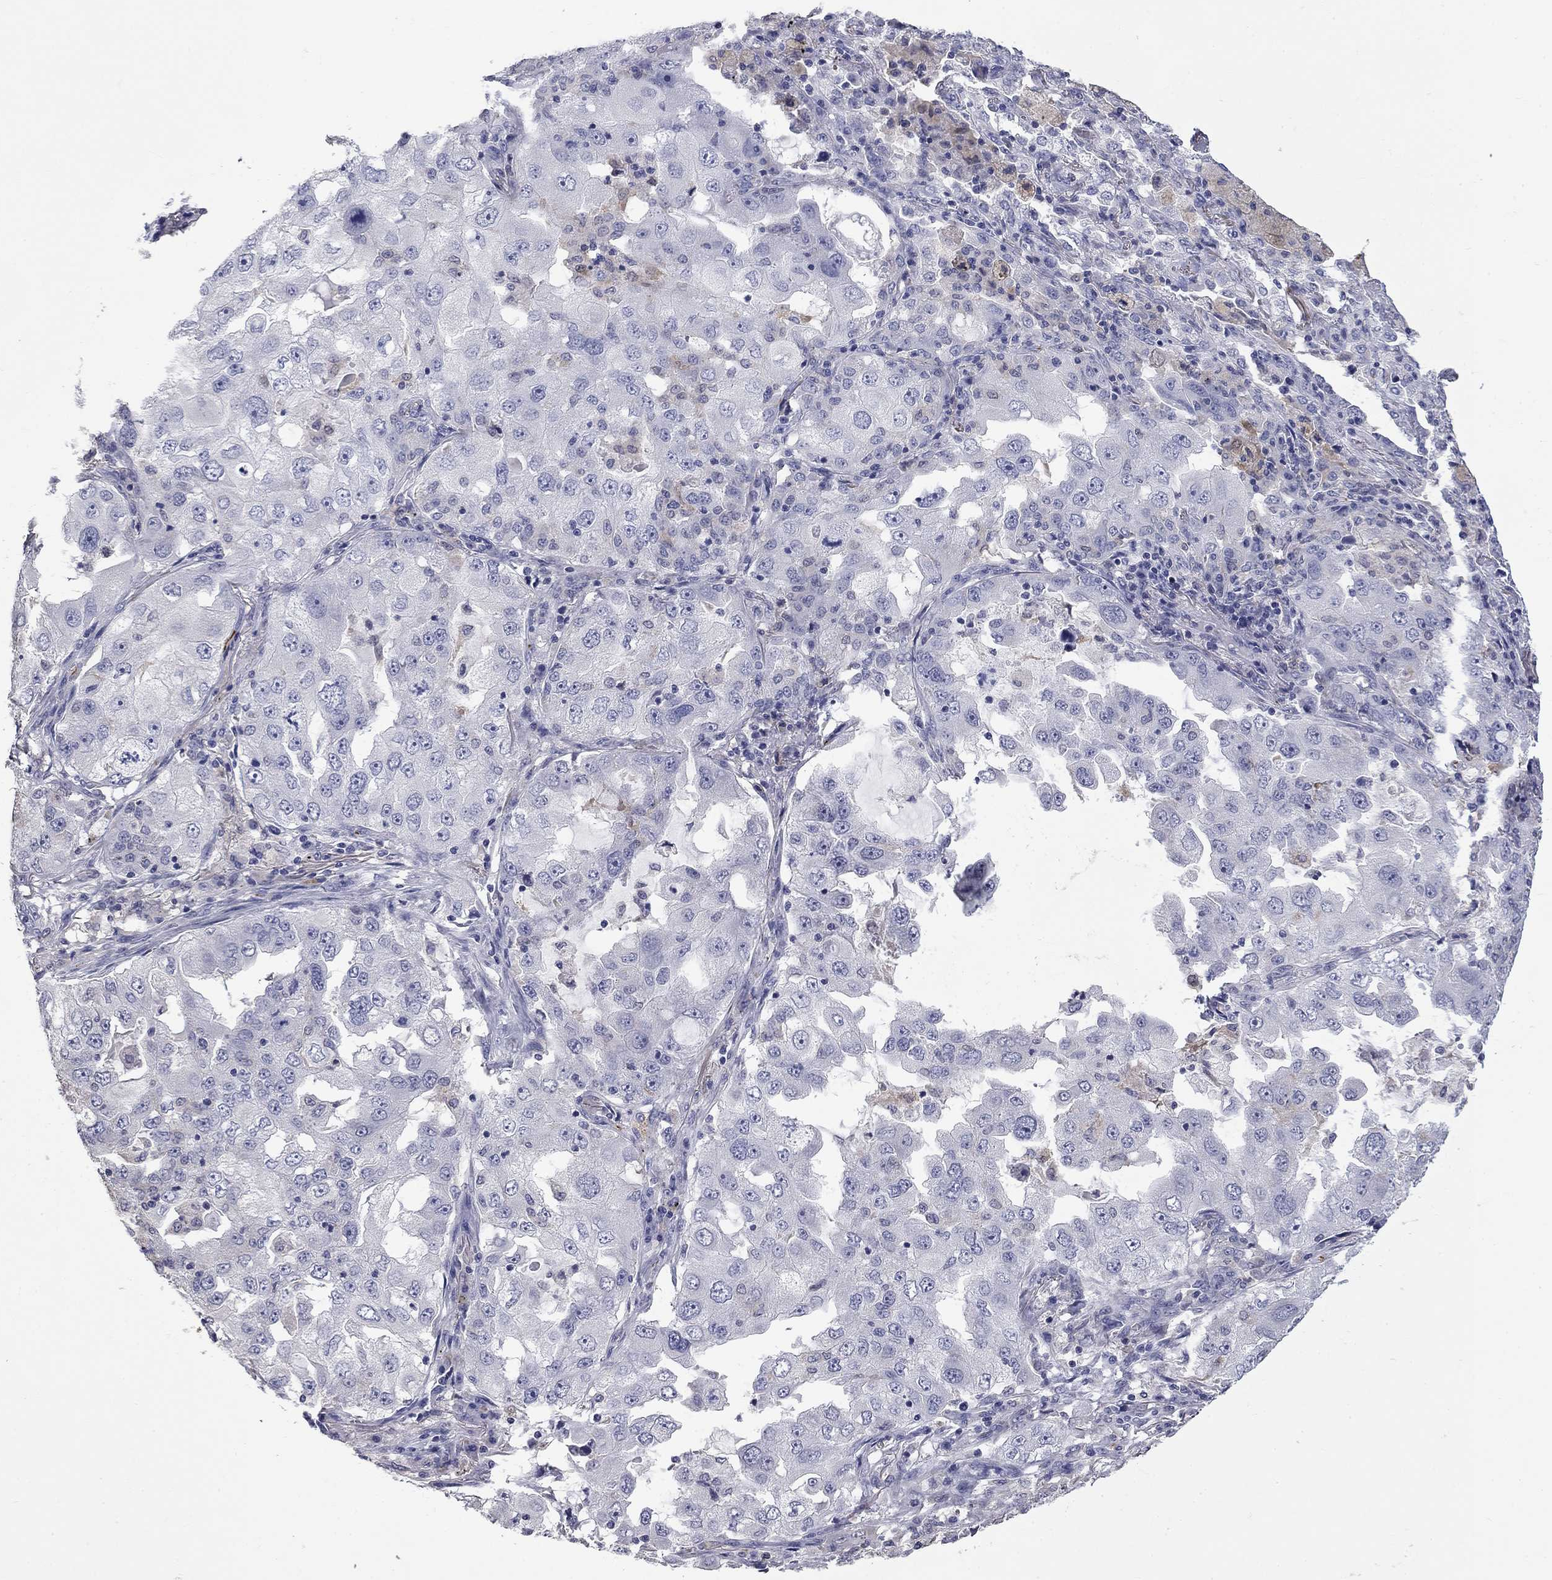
{"staining": {"intensity": "negative", "quantity": "none", "location": "none"}, "tissue": "lung cancer", "cell_type": "Tumor cells", "image_type": "cancer", "snomed": [{"axis": "morphology", "description": "Adenocarcinoma, NOS"}, {"axis": "topography", "description": "Lung"}], "caption": "An immunohistochemistry image of lung cancer (adenocarcinoma) is shown. There is no staining in tumor cells of lung cancer (adenocarcinoma). The staining was performed using DAB (3,3'-diaminobenzidine) to visualize the protein expression in brown, while the nuclei were stained in blue with hematoxylin (Magnification: 20x).", "gene": "PLEK", "patient": {"sex": "female", "age": 61}}